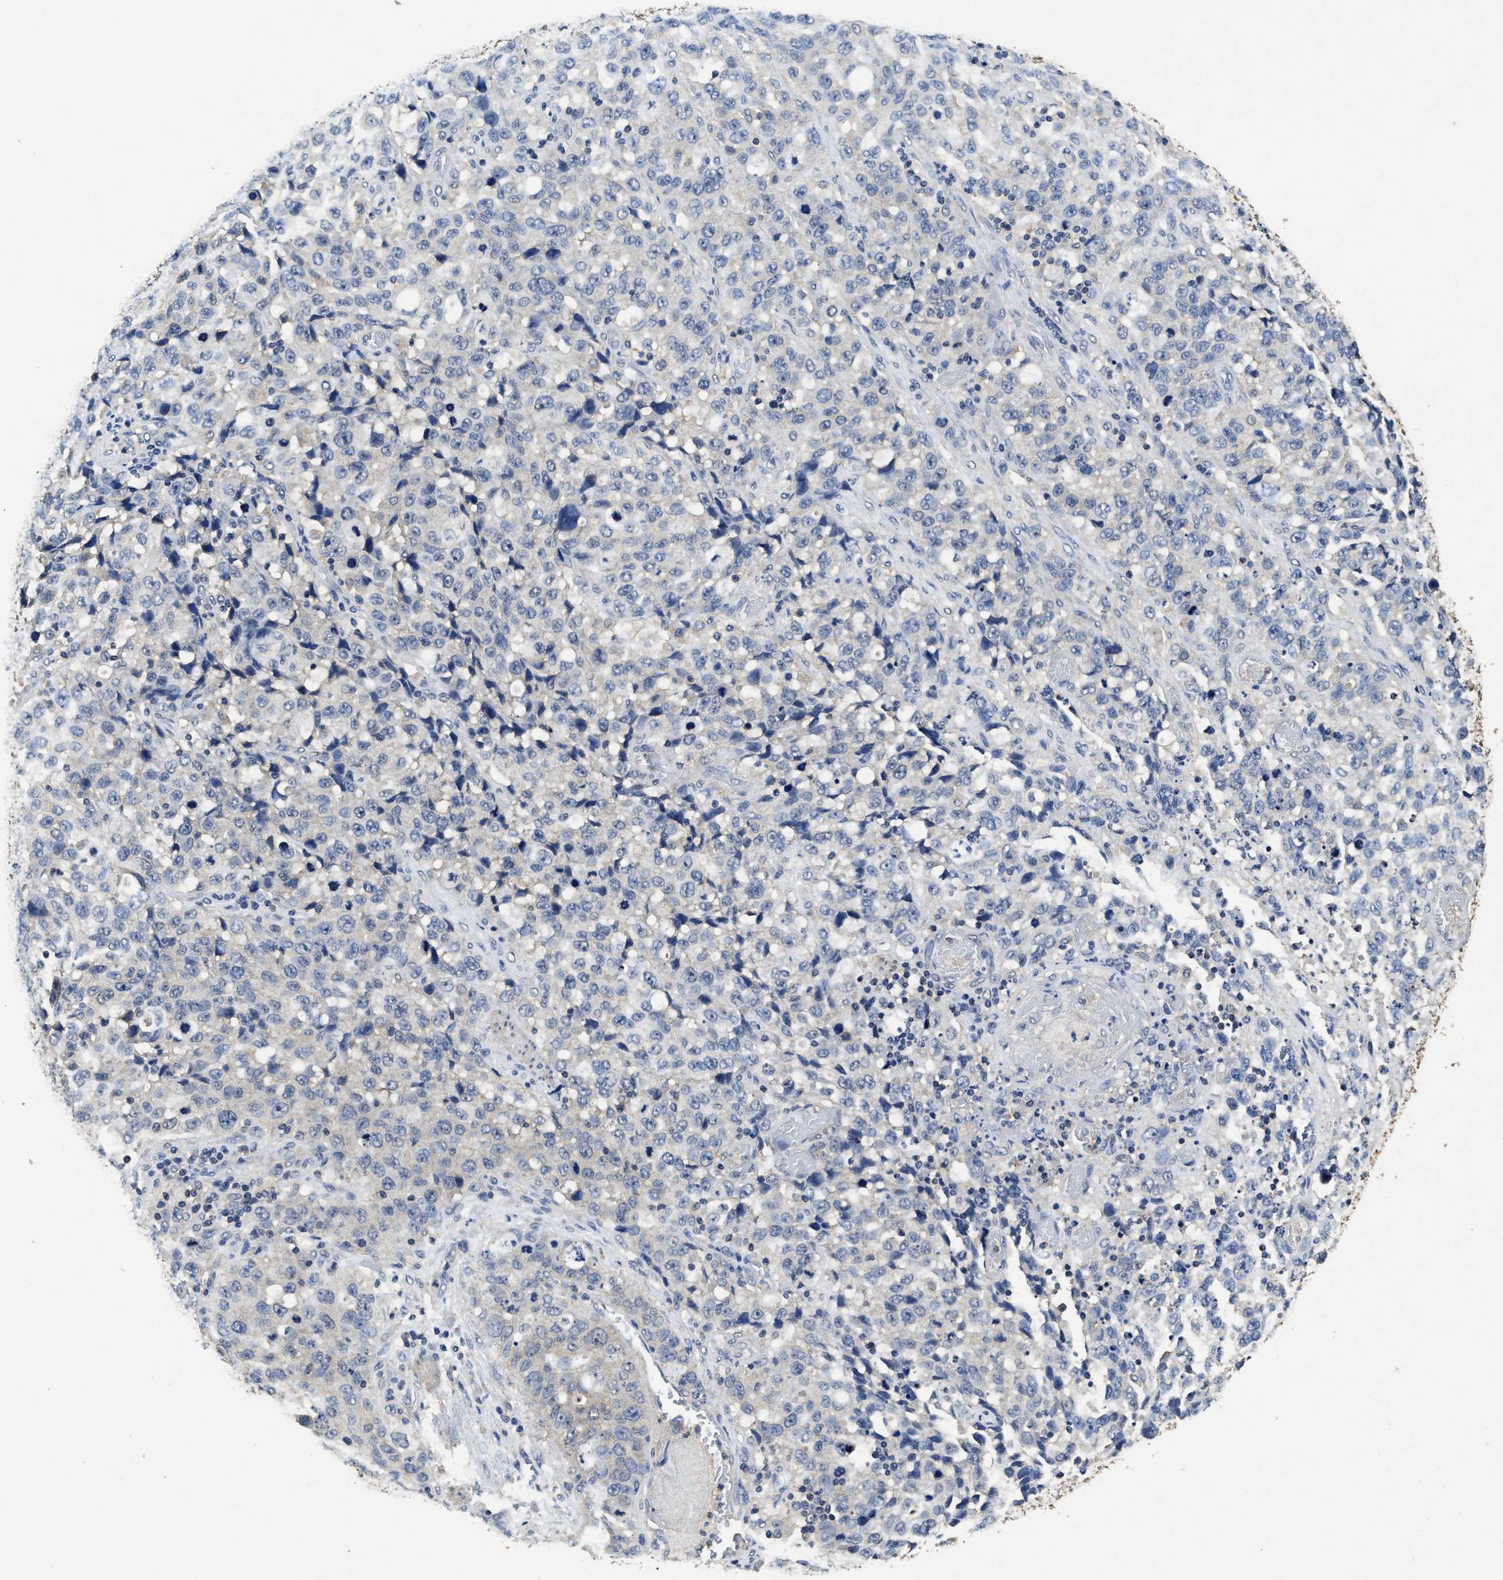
{"staining": {"intensity": "weak", "quantity": "25%-75%", "location": "cytoplasmic/membranous"}, "tissue": "stomach cancer", "cell_type": "Tumor cells", "image_type": "cancer", "snomed": [{"axis": "morphology", "description": "Normal tissue, NOS"}, {"axis": "morphology", "description": "Adenocarcinoma, NOS"}, {"axis": "topography", "description": "Stomach"}], "caption": "Stomach adenocarcinoma stained for a protein (brown) displays weak cytoplasmic/membranous positive positivity in approximately 25%-75% of tumor cells.", "gene": "ACAT2", "patient": {"sex": "male", "age": 48}}